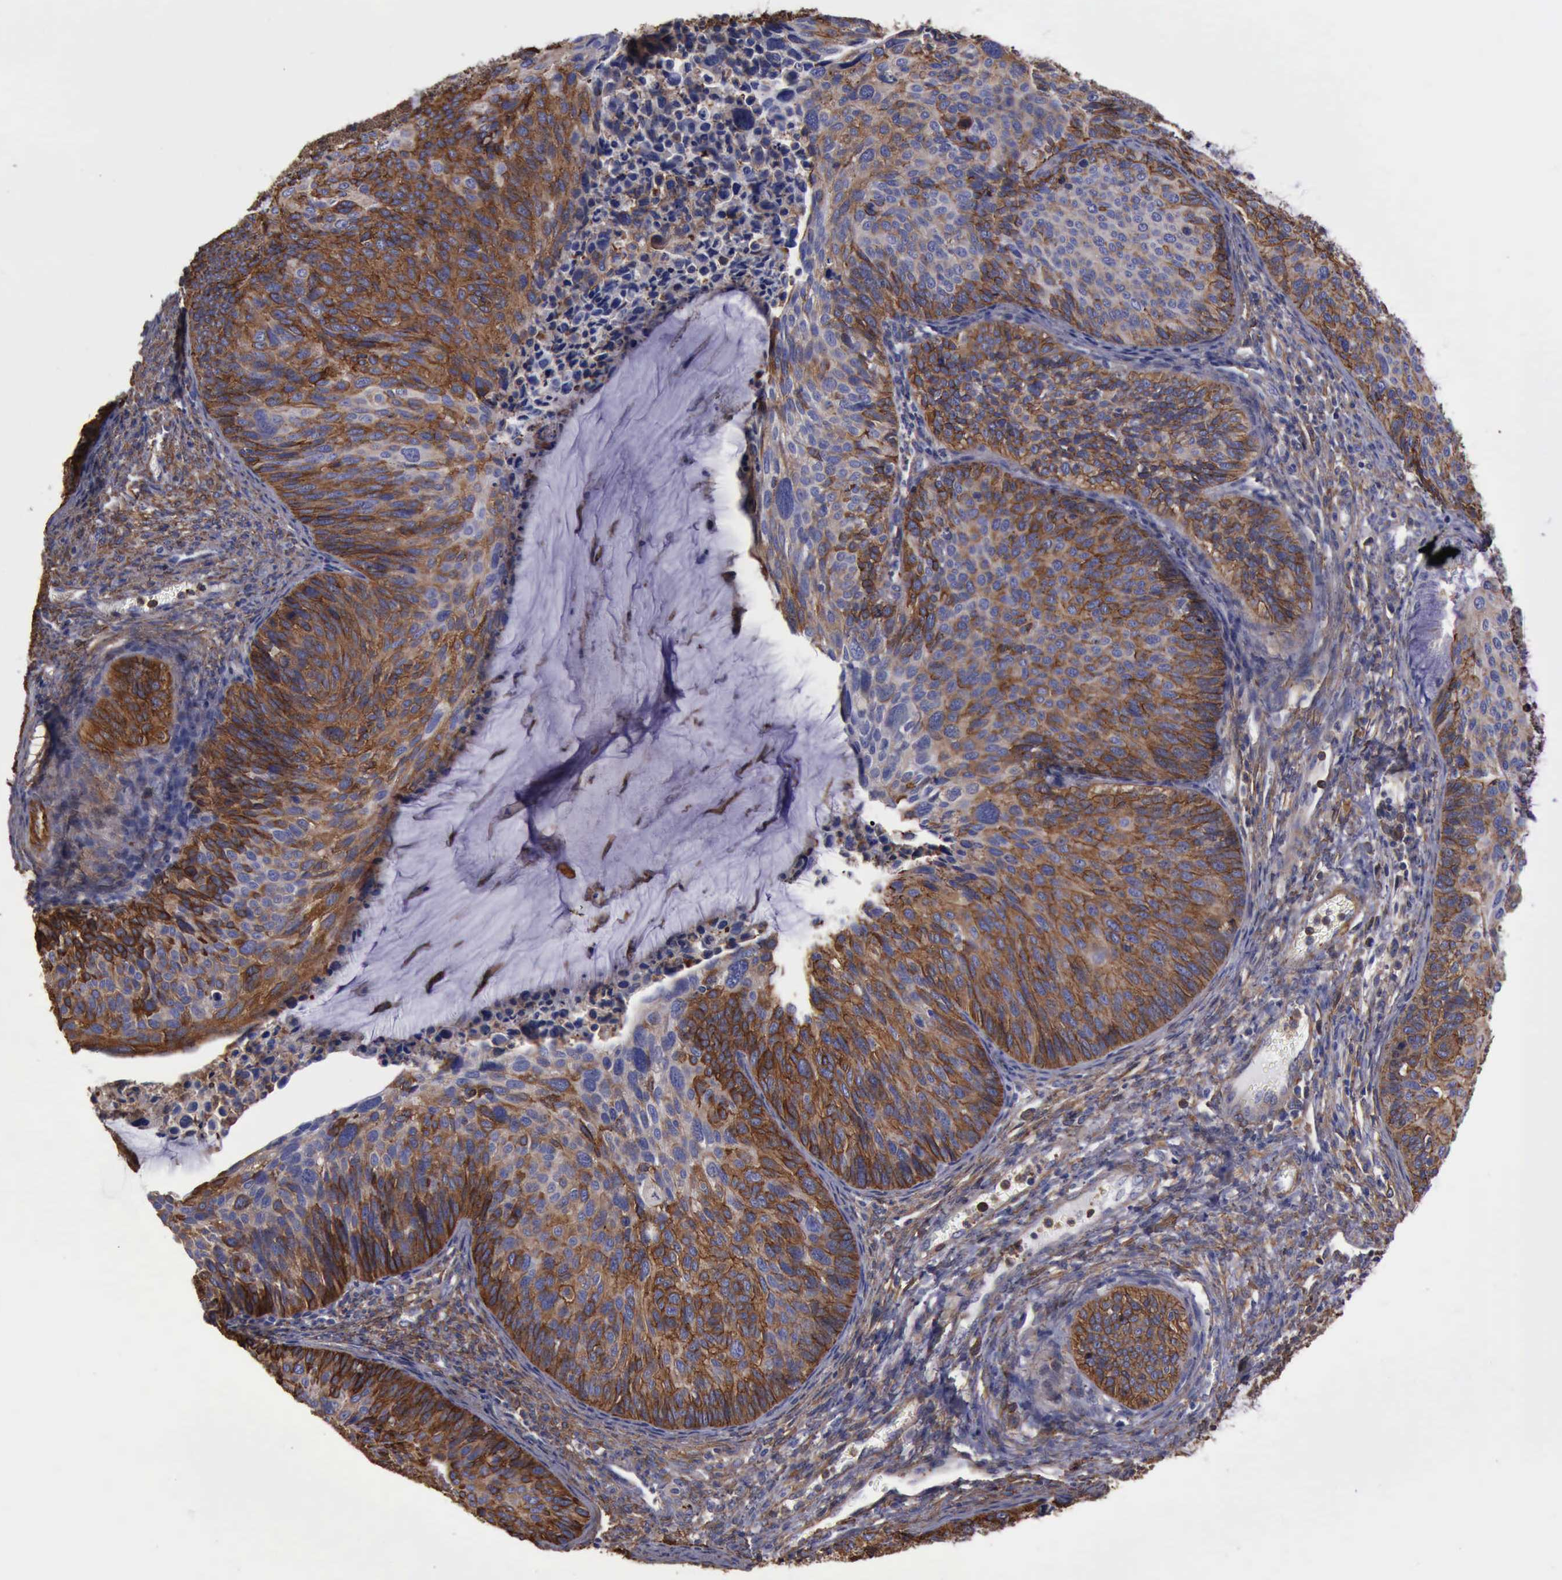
{"staining": {"intensity": "strong", "quantity": ">75%", "location": "cytoplasmic/membranous"}, "tissue": "cervical cancer", "cell_type": "Tumor cells", "image_type": "cancer", "snomed": [{"axis": "morphology", "description": "Squamous cell carcinoma, NOS"}, {"axis": "topography", "description": "Cervix"}], "caption": "There is high levels of strong cytoplasmic/membranous positivity in tumor cells of squamous cell carcinoma (cervical), as demonstrated by immunohistochemical staining (brown color).", "gene": "FLNA", "patient": {"sex": "female", "age": 36}}